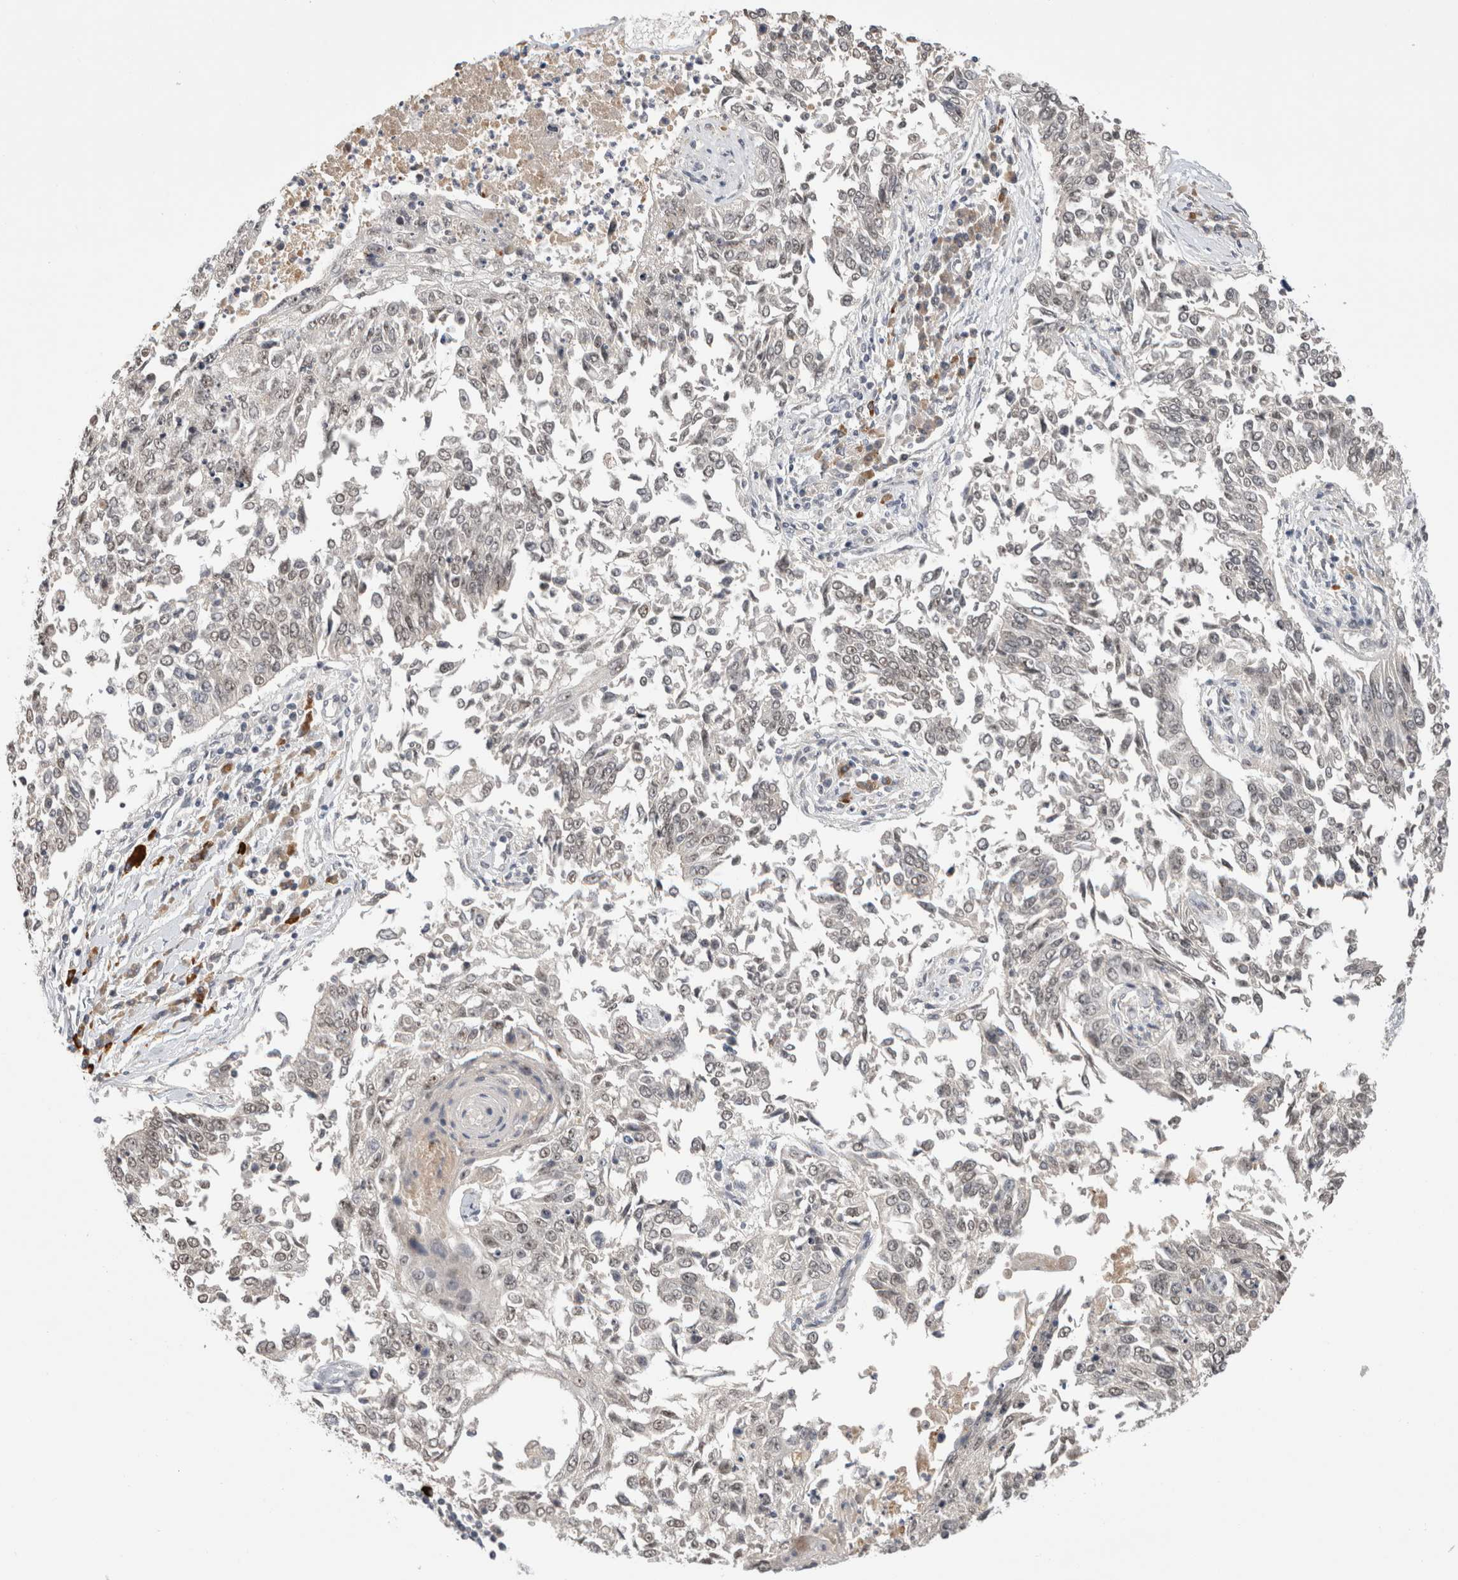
{"staining": {"intensity": "weak", "quantity": ">75%", "location": "nuclear"}, "tissue": "lung cancer", "cell_type": "Tumor cells", "image_type": "cancer", "snomed": [{"axis": "morphology", "description": "Normal tissue, NOS"}, {"axis": "morphology", "description": "Squamous cell carcinoma, NOS"}, {"axis": "topography", "description": "Cartilage tissue"}, {"axis": "topography", "description": "Bronchus"}, {"axis": "topography", "description": "Lung"}, {"axis": "topography", "description": "Peripheral nerve tissue"}], "caption": "IHC histopathology image of squamous cell carcinoma (lung) stained for a protein (brown), which reveals low levels of weak nuclear expression in about >75% of tumor cells.", "gene": "ZNF24", "patient": {"sex": "female", "age": 49}}